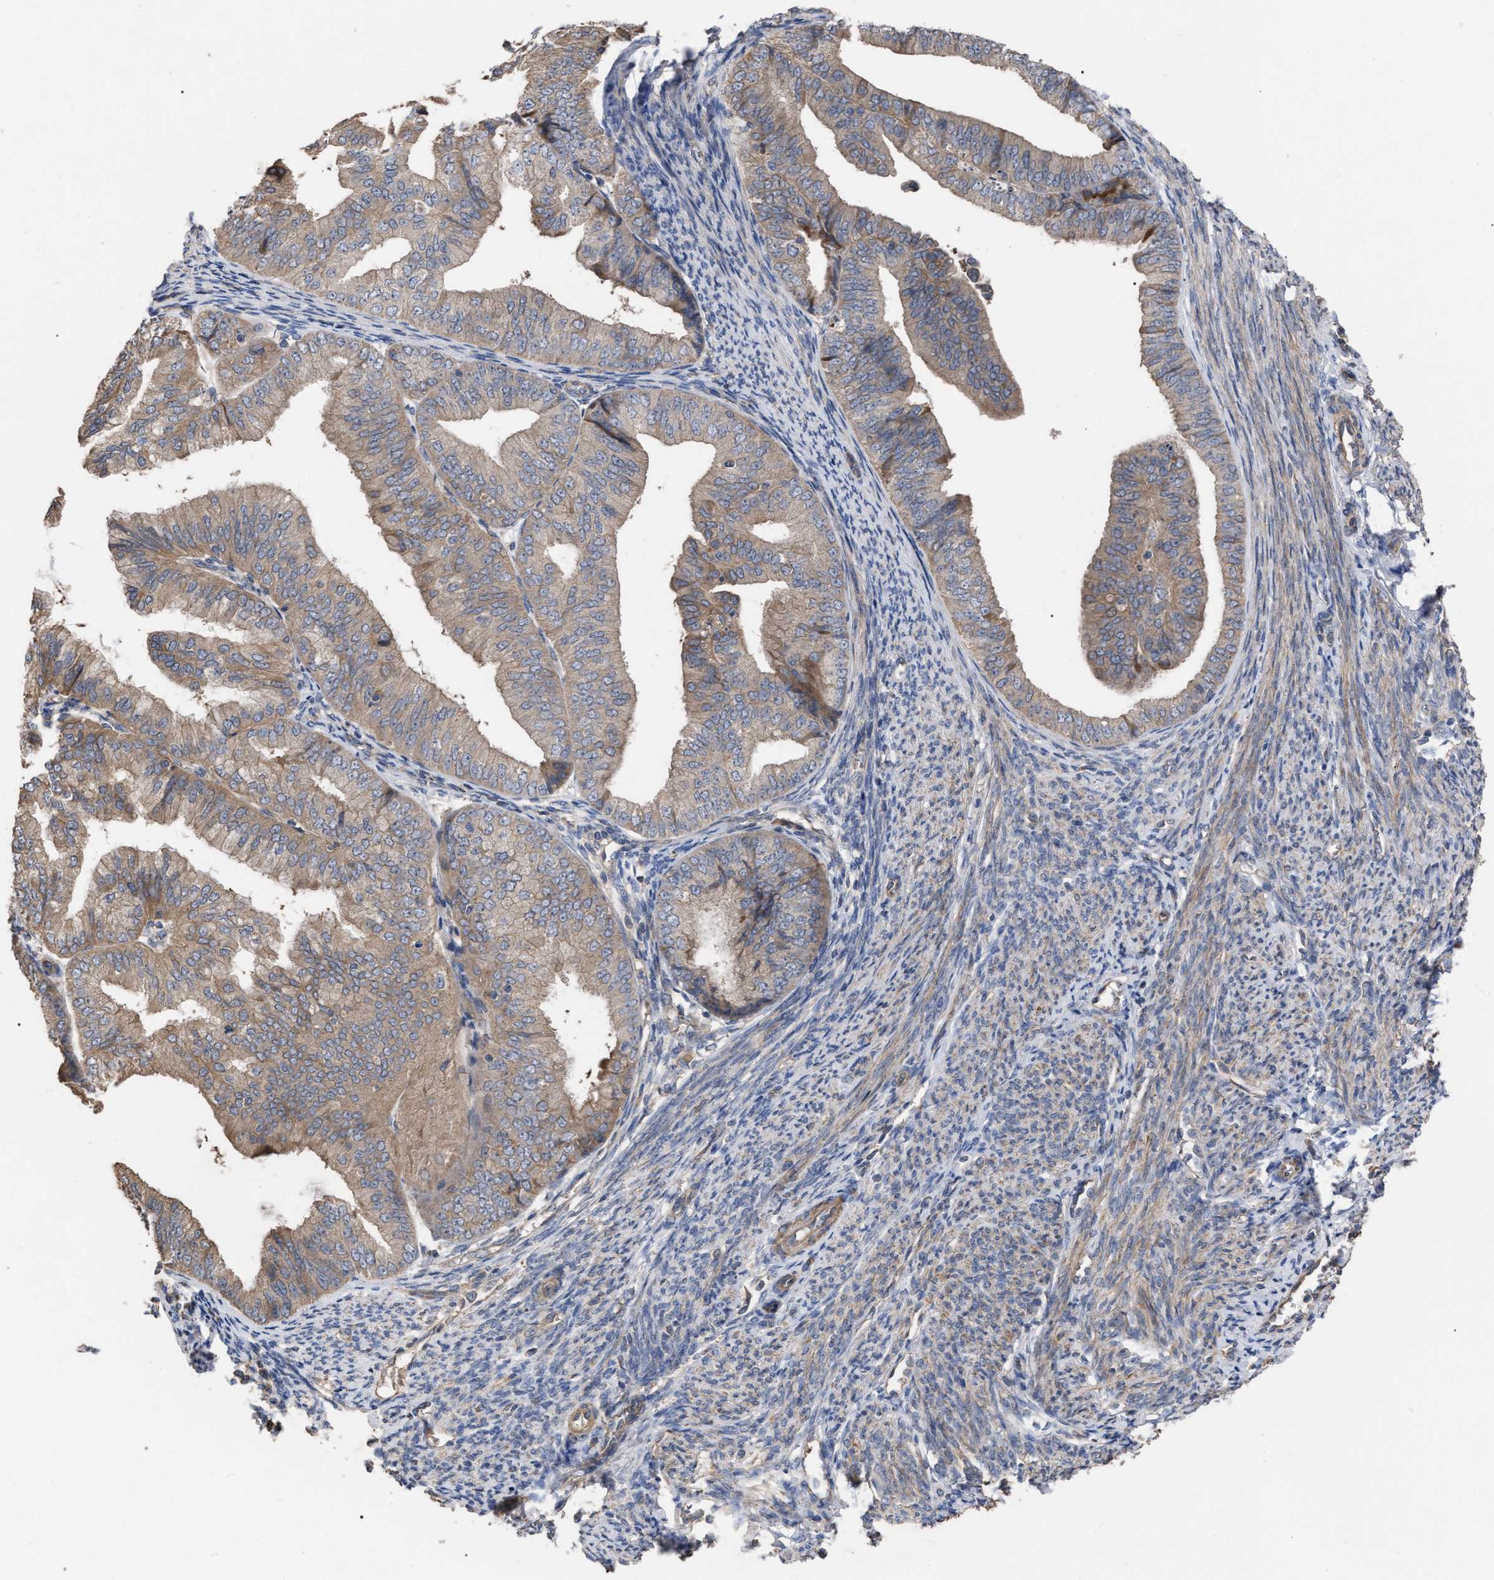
{"staining": {"intensity": "weak", "quantity": "<25%", "location": "cytoplasmic/membranous"}, "tissue": "endometrial cancer", "cell_type": "Tumor cells", "image_type": "cancer", "snomed": [{"axis": "morphology", "description": "Adenocarcinoma, NOS"}, {"axis": "topography", "description": "Endometrium"}], "caption": "Immunohistochemistry of human endometrial adenocarcinoma displays no expression in tumor cells.", "gene": "BTN2A1", "patient": {"sex": "female", "age": 63}}